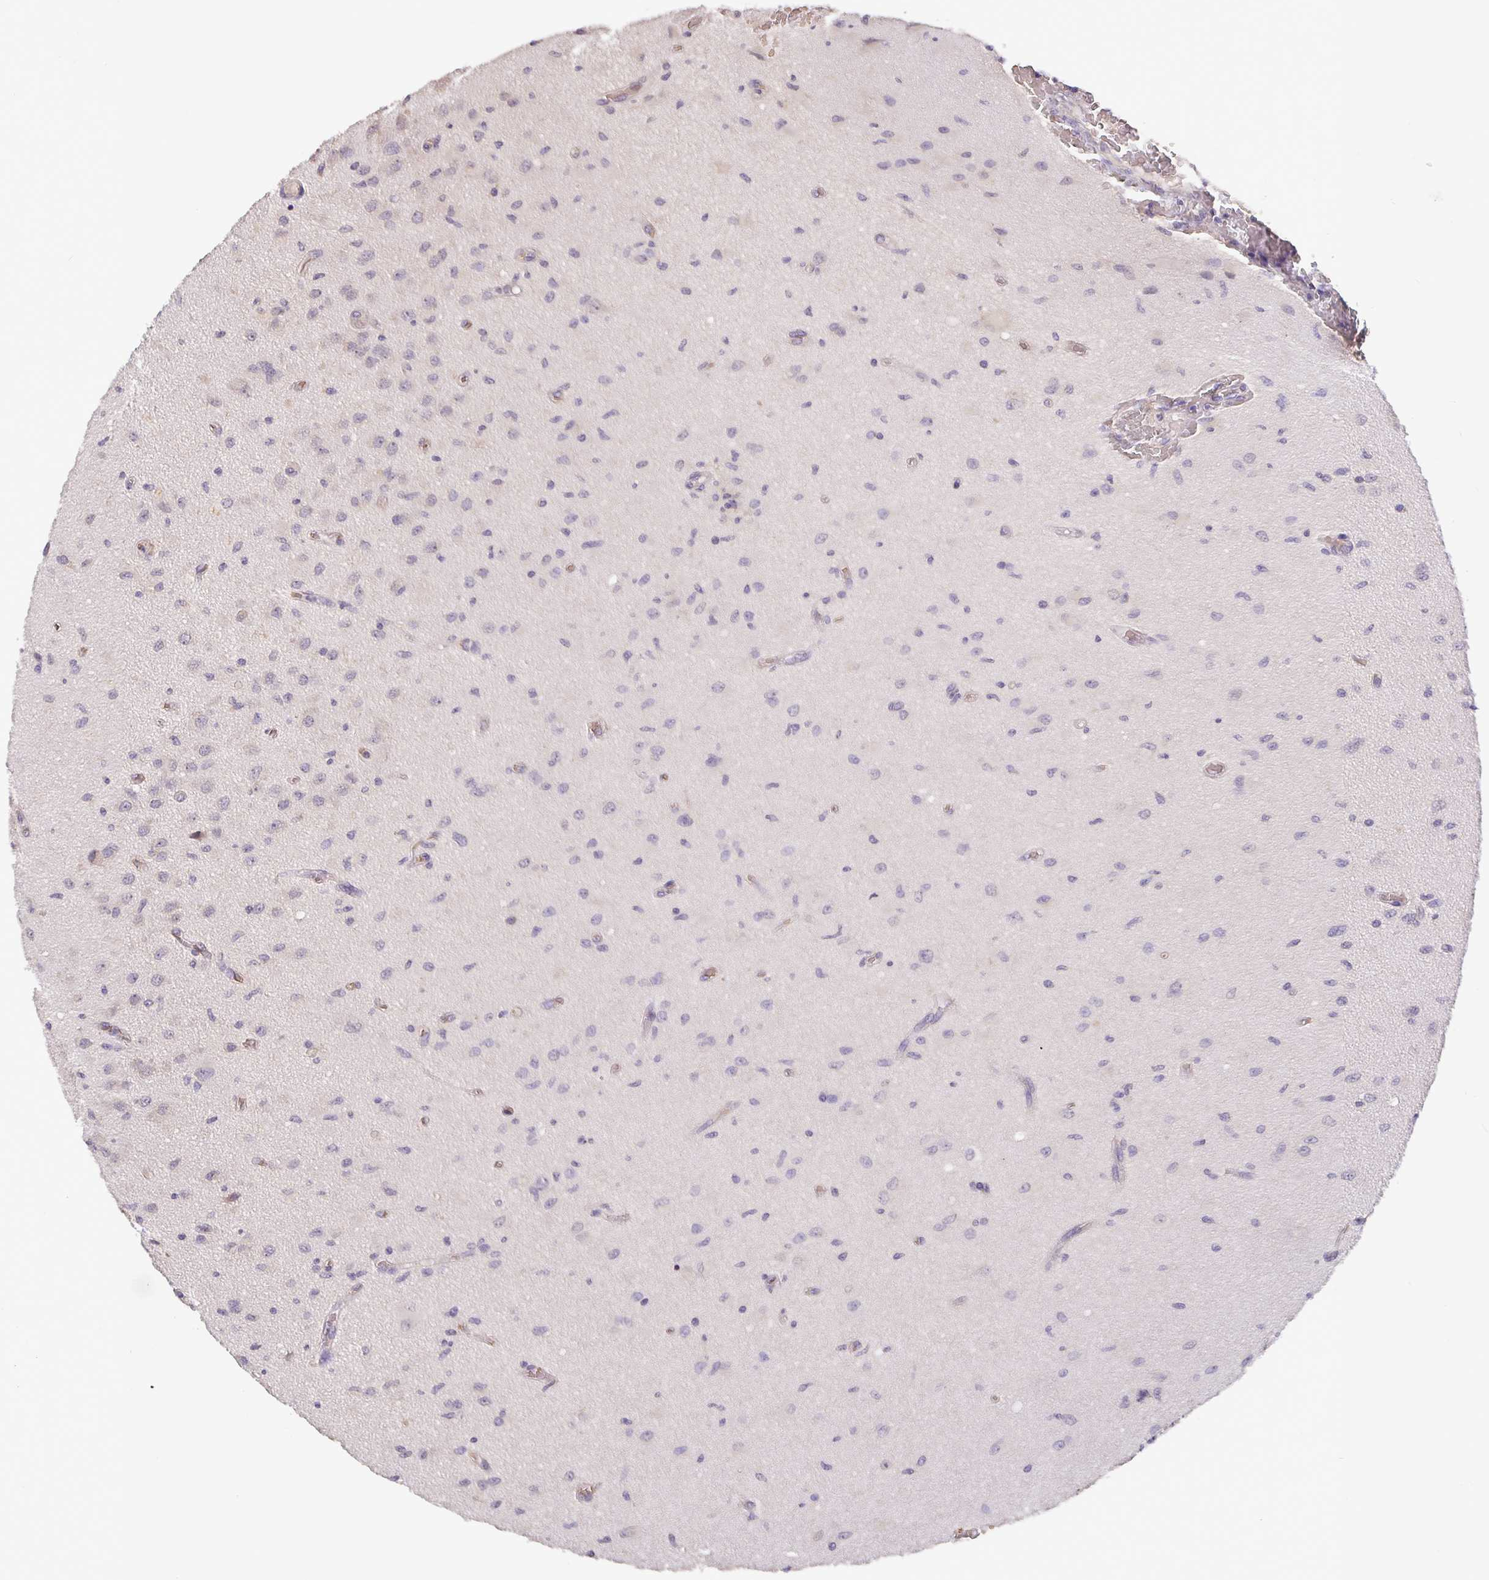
{"staining": {"intensity": "moderate", "quantity": "<25%", "location": "cytoplasmic/membranous"}, "tissue": "glioma", "cell_type": "Tumor cells", "image_type": "cancer", "snomed": [{"axis": "morphology", "description": "Glioma, malignant, High grade"}, {"axis": "topography", "description": "Brain"}], "caption": "IHC (DAB) staining of glioma exhibits moderate cytoplasmic/membranous protein expression in about <25% of tumor cells. (DAB (3,3'-diaminobenzidine) = brown stain, brightfield microscopy at high magnification).", "gene": "TMEM71", "patient": {"sex": "male", "age": 67}}